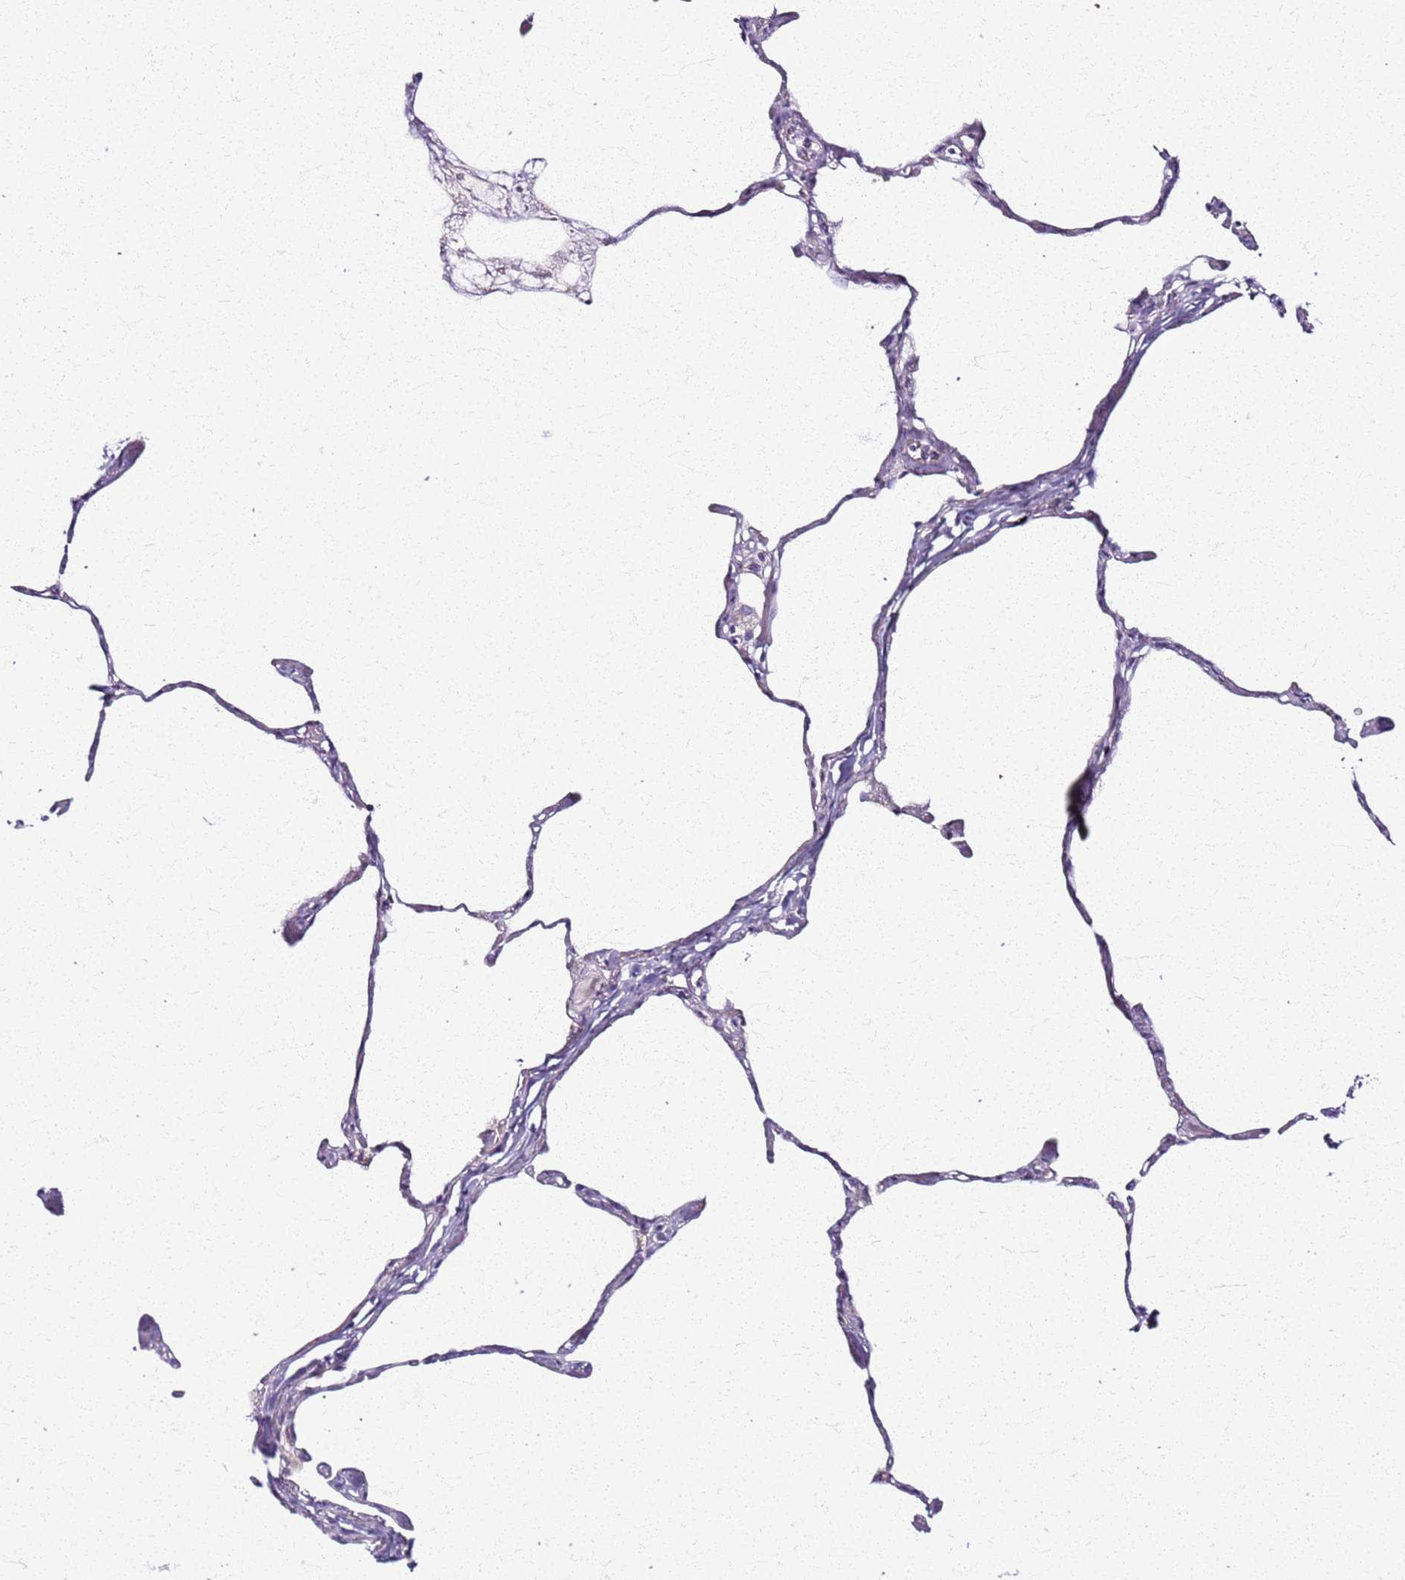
{"staining": {"intensity": "negative", "quantity": "none", "location": "none"}, "tissue": "lung", "cell_type": "Alveolar cells", "image_type": "normal", "snomed": [{"axis": "morphology", "description": "Normal tissue, NOS"}, {"axis": "topography", "description": "Lung"}], "caption": "Human lung stained for a protein using IHC displays no positivity in alveolar cells.", "gene": "CSRP3", "patient": {"sex": "male", "age": 65}}